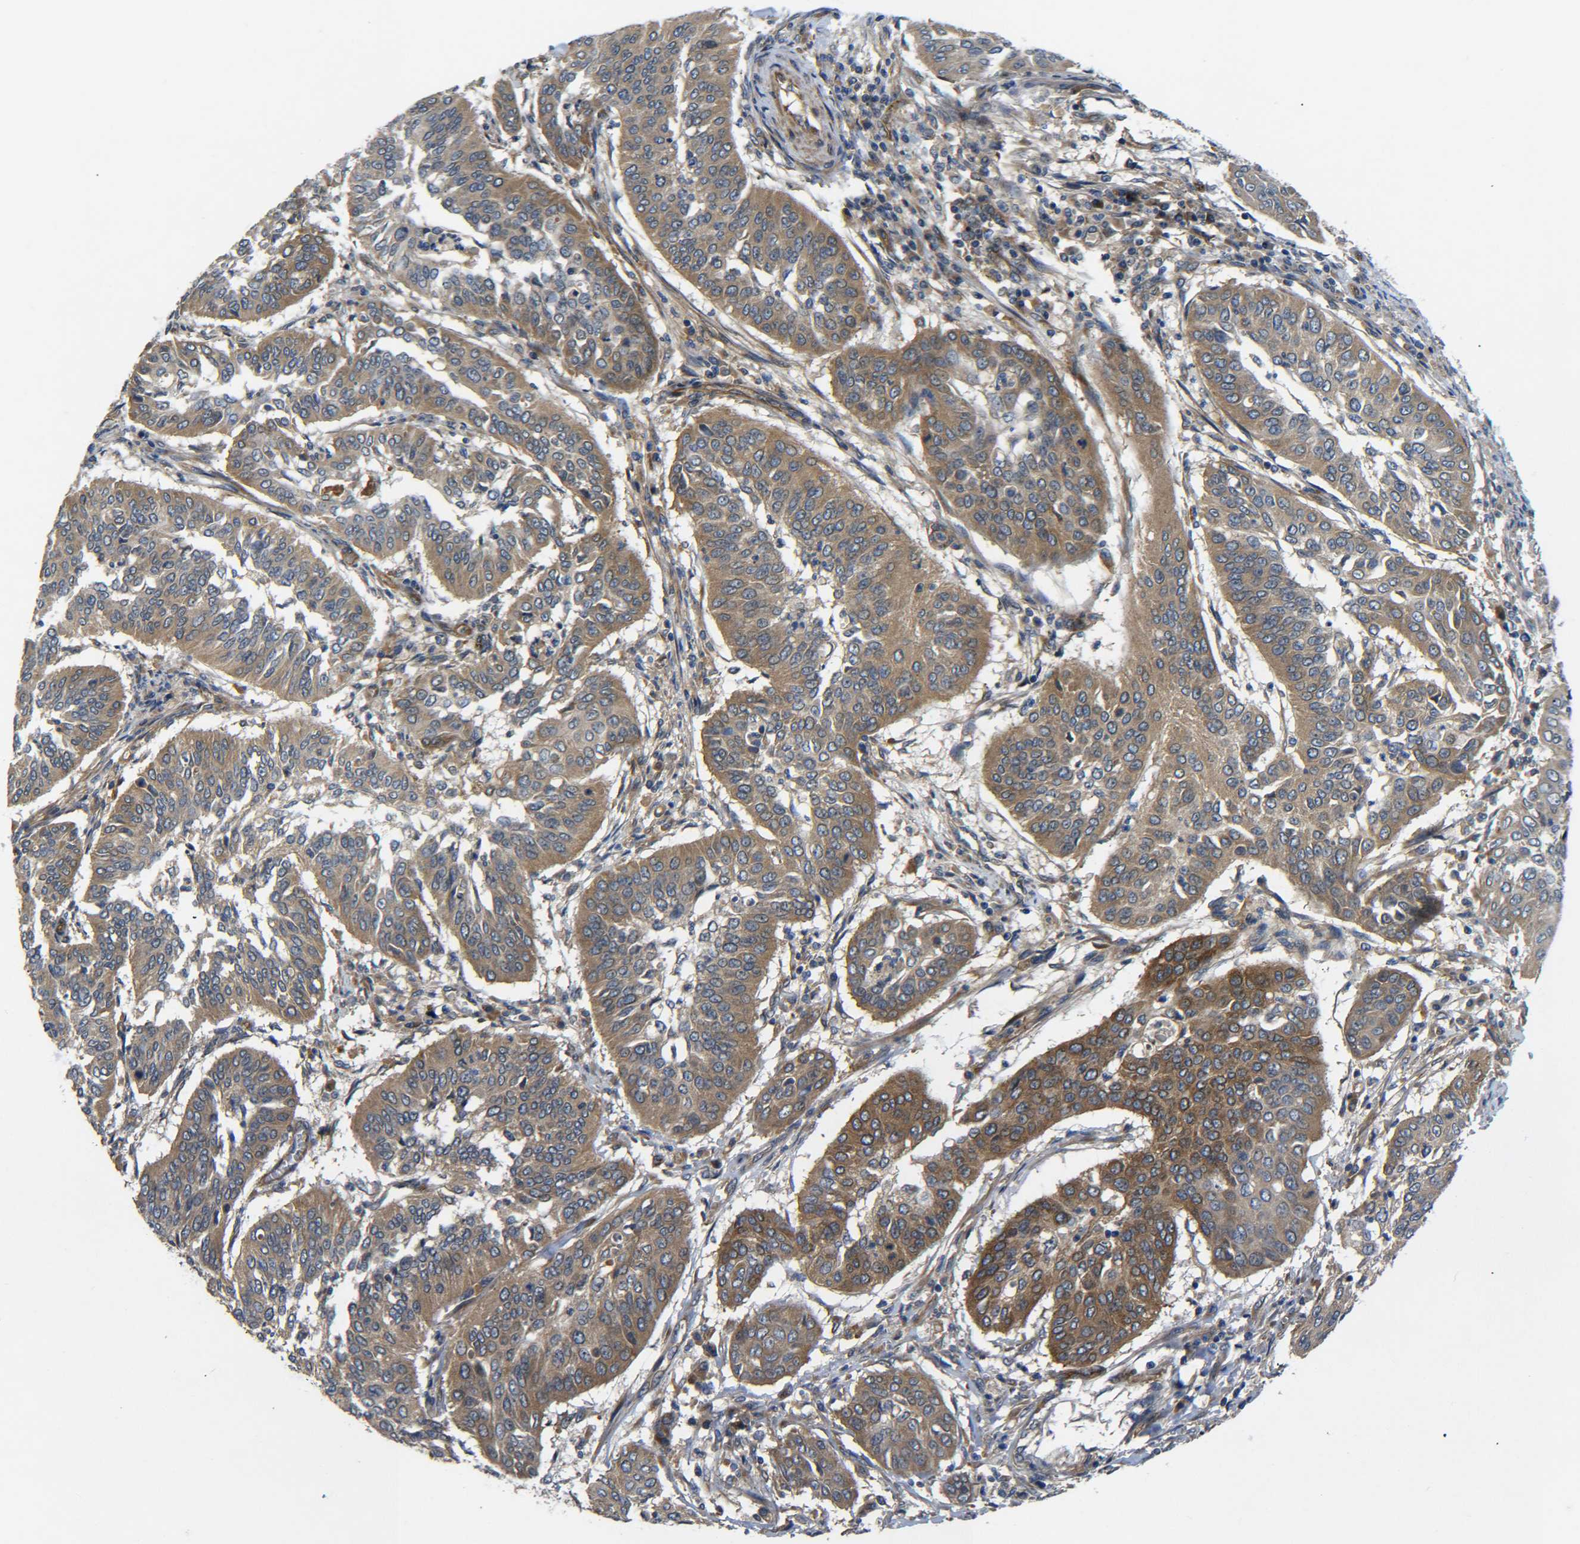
{"staining": {"intensity": "moderate", "quantity": ">75%", "location": "cytoplasmic/membranous"}, "tissue": "cervical cancer", "cell_type": "Tumor cells", "image_type": "cancer", "snomed": [{"axis": "morphology", "description": "Normal tissue, NOS"}, {"axis": "morphology", "description": "Squamous cell carcinoma, NOS"}, {"axis": "topography", "description": "Cervix"}], "caption": "An immunohistochemistry photomicrograph of tumor tissue is shown. Protein staining in brown shows moderate cytoplasmic/membranous positivity in cervical squamous cell carcinoma within tumor cells.", "gene": "LRCH3", "patient": {"sex": "female", "age": 39}}